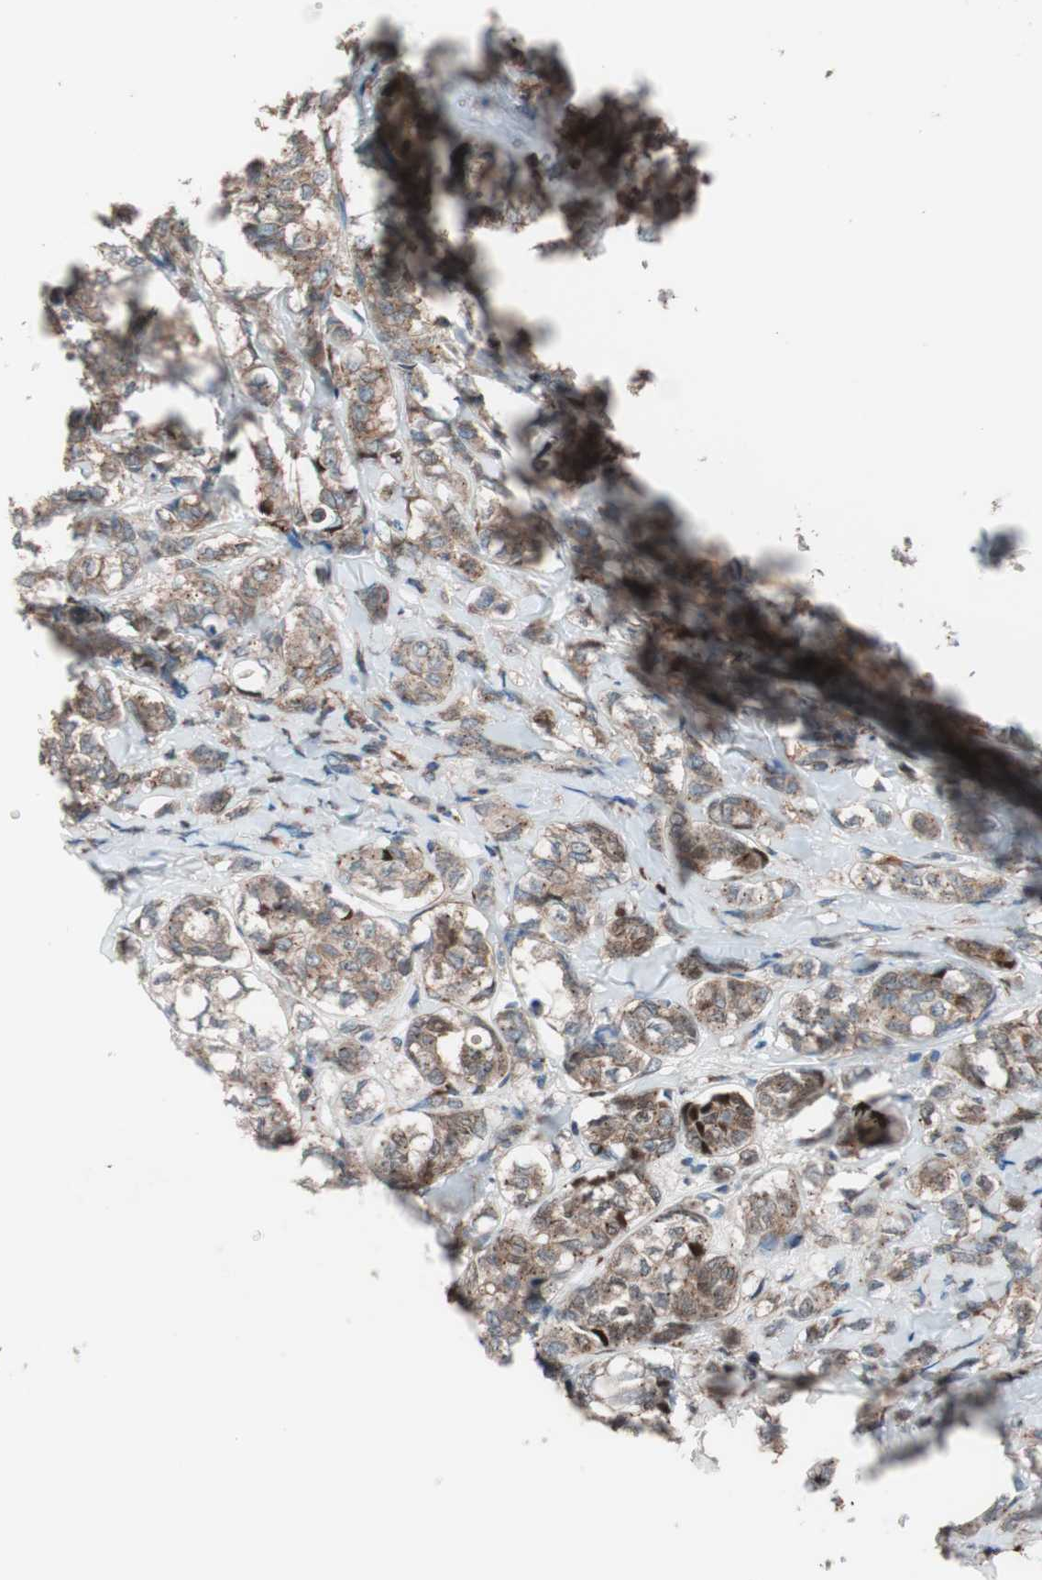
{"staining": {"intensity": "weak", "quantity": "25%-75%", "location": "cytoplasmic/membranous"}, "tissue": "breast cancer", "cell_type": "Tumor cells", "image_type": "cancer", "snomed": [{"axis": "morphology", "description": "Lobular carcinoma"}, {"axis": "topography", "description": "Breast"}], "caption": "The micrograph shows immunohistochemical staining of breast lobular carcinoma. There is weak cytoplasmic/membranous positivity is seen in approximately 25%-75% of tumor cells.", "gene": "SEC31A", "patient": {"sex": "female", "age": 60}}